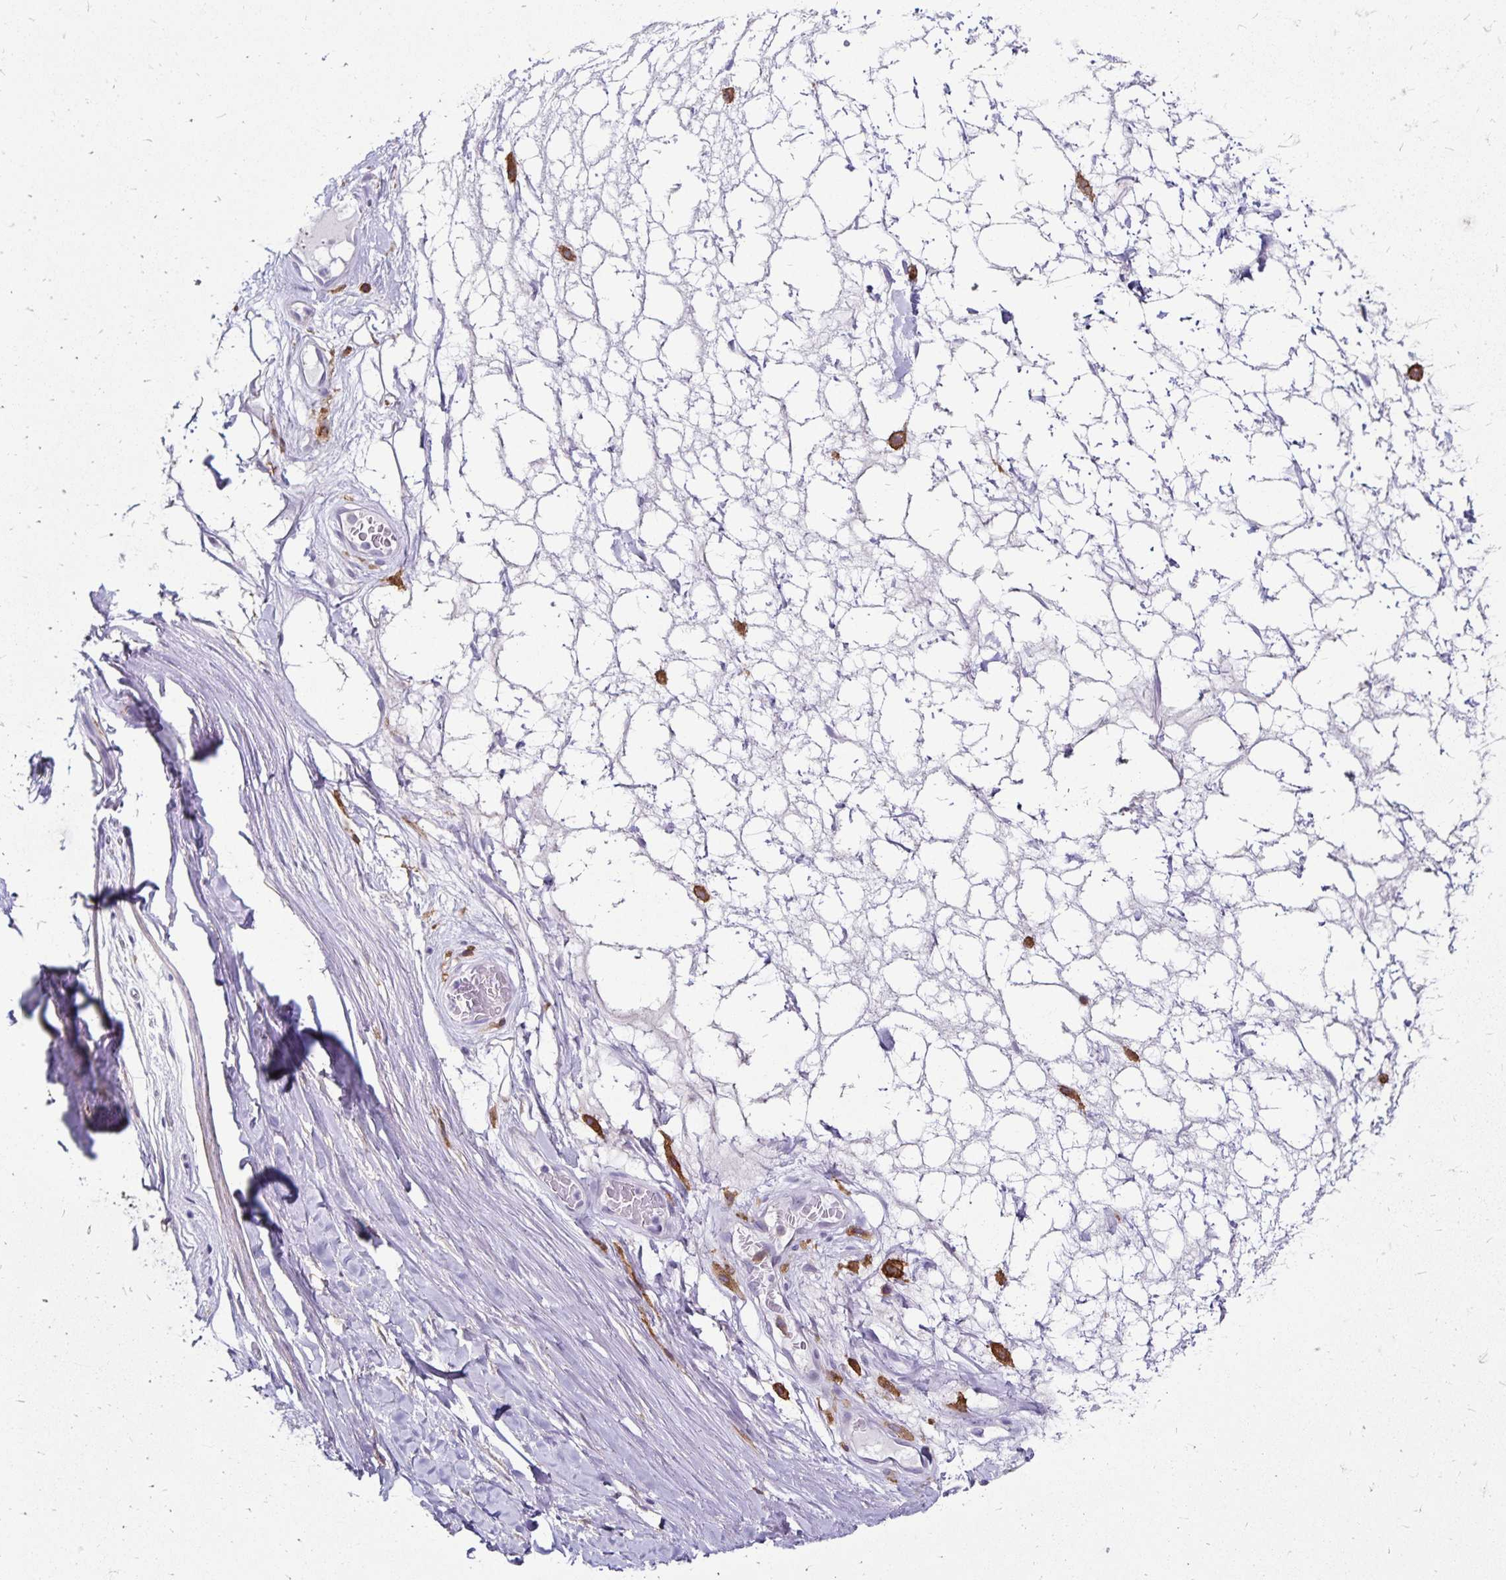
{"staining": {"intensity": "negative", "quantity": "none", "location": "none"}, "tissue": "adipose tissue", "cell_type": "Adipocytes", "image_type": "normal", "snomed": [{"axis": "morphology", "description": "Normal tissue, NOS"}, {"axis": "topography", "description": "Lymph node"}, {"axis": "topography", "description": "Cartilage tissue"}, {"axis": "topography", "description": "Nasopharynx"}], "caption": "This is a photomicrograph of immunohistochemistry (IHC) staining of benign adipose tissue, which shows no expression in adipocytes. Brightfield microscopy of IHC stained with DAB (brown) and hematoxylin (blue), captured at high magnification.", "gene": "TNS3", "patient": {"sex": "male", "age": 63}}